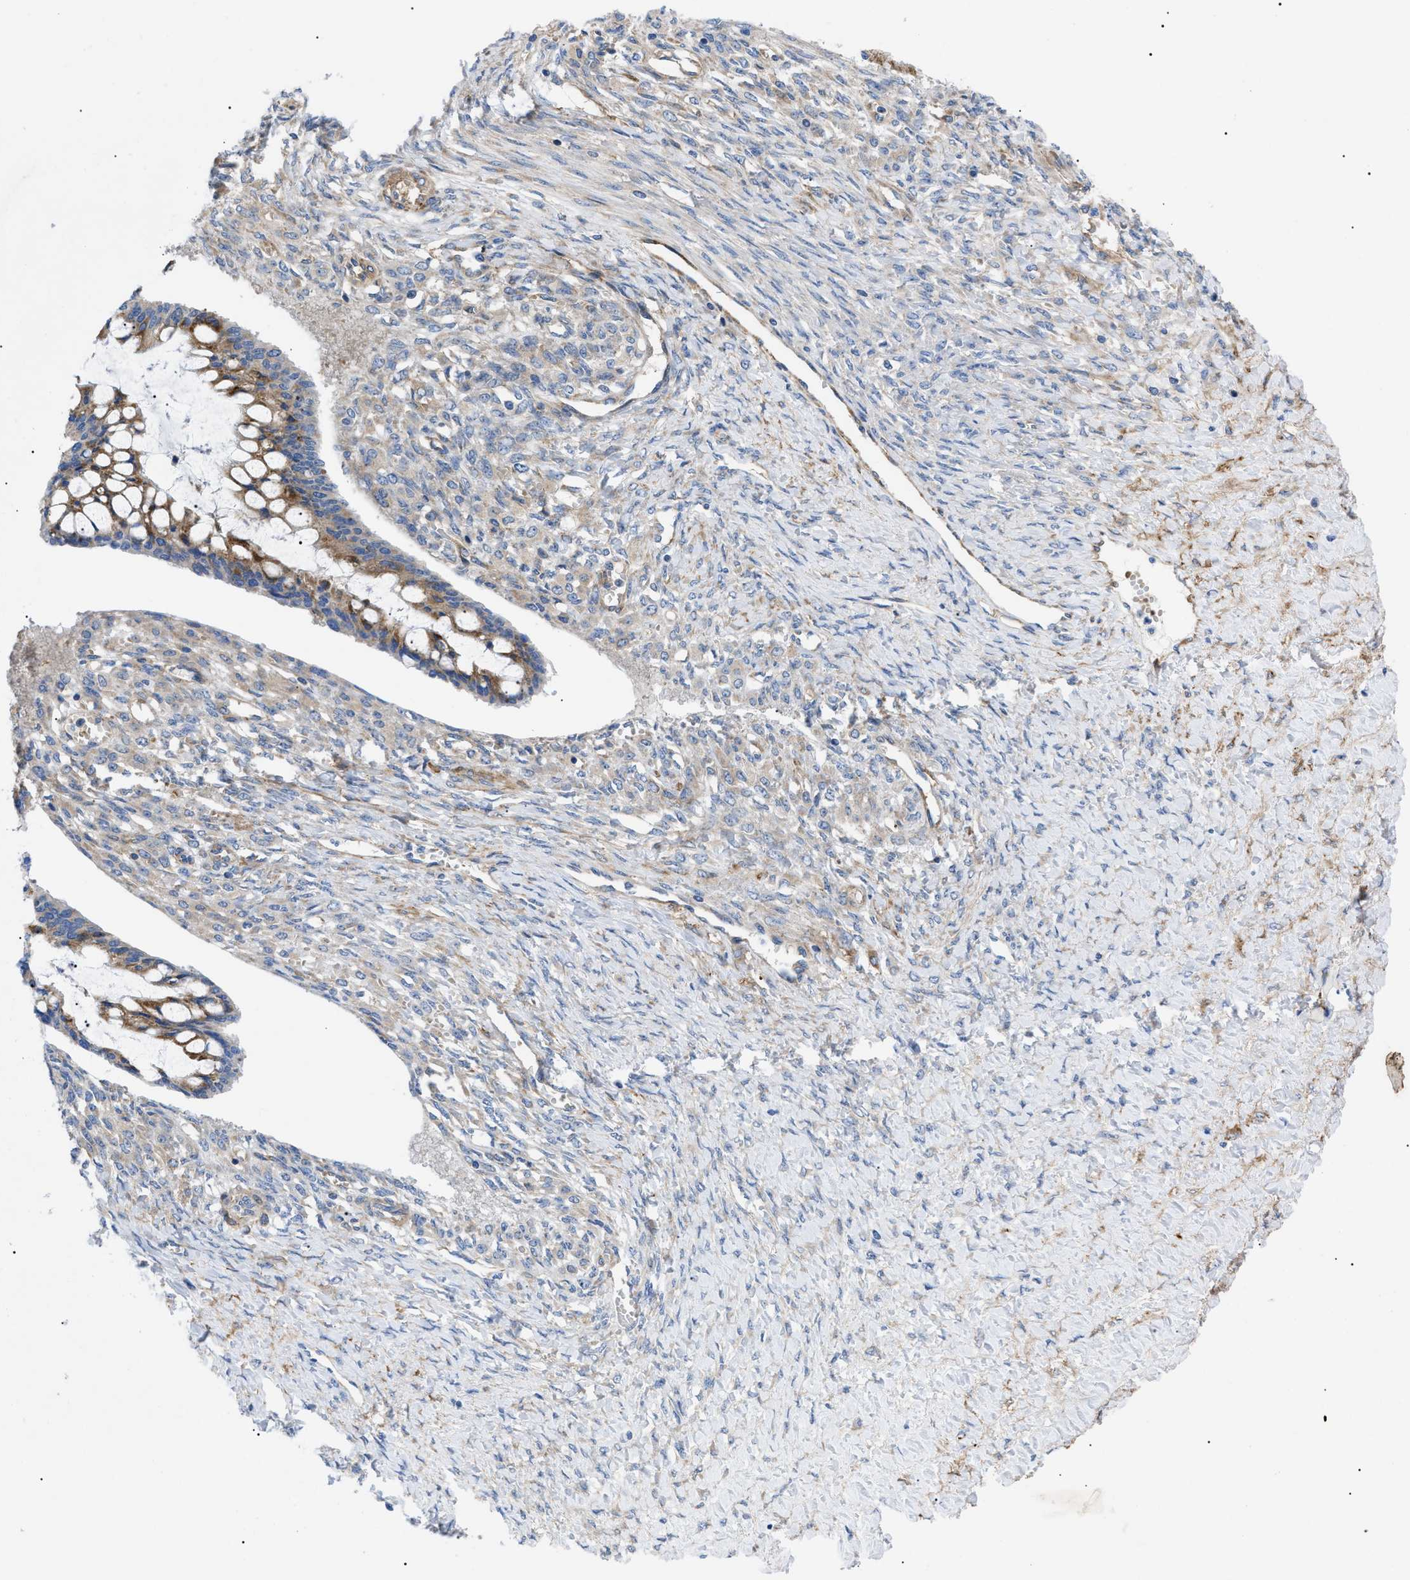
{"staining": {"intensity": "moderate", "quantity": ">75%", "location": "cytoplasmic/membranous"}, "tissue": "ovarian cancer", "cell_type": "Tumor cells", "image_type": "cancer", "snomed": [{"axis": "morphology", "description": "Cystadenocarcinoma, mucinous, NOS"}, {"axis": "topography", "description": "Ovary"}], "caption": "Tumor cells demonstrate medium levels of moderate cytoplasmic/membranous staining in approximately >75% of cells in ovarian mucinous cystadenocarcinoma. Using DAB (3,3'-diaminobenzidine) (brown) and hematoxylin (blue) stains, captured at high magnification using brightfield microscopy.", "gene": "HSPB8", "patient": {"sex": "female", "age": 73}}